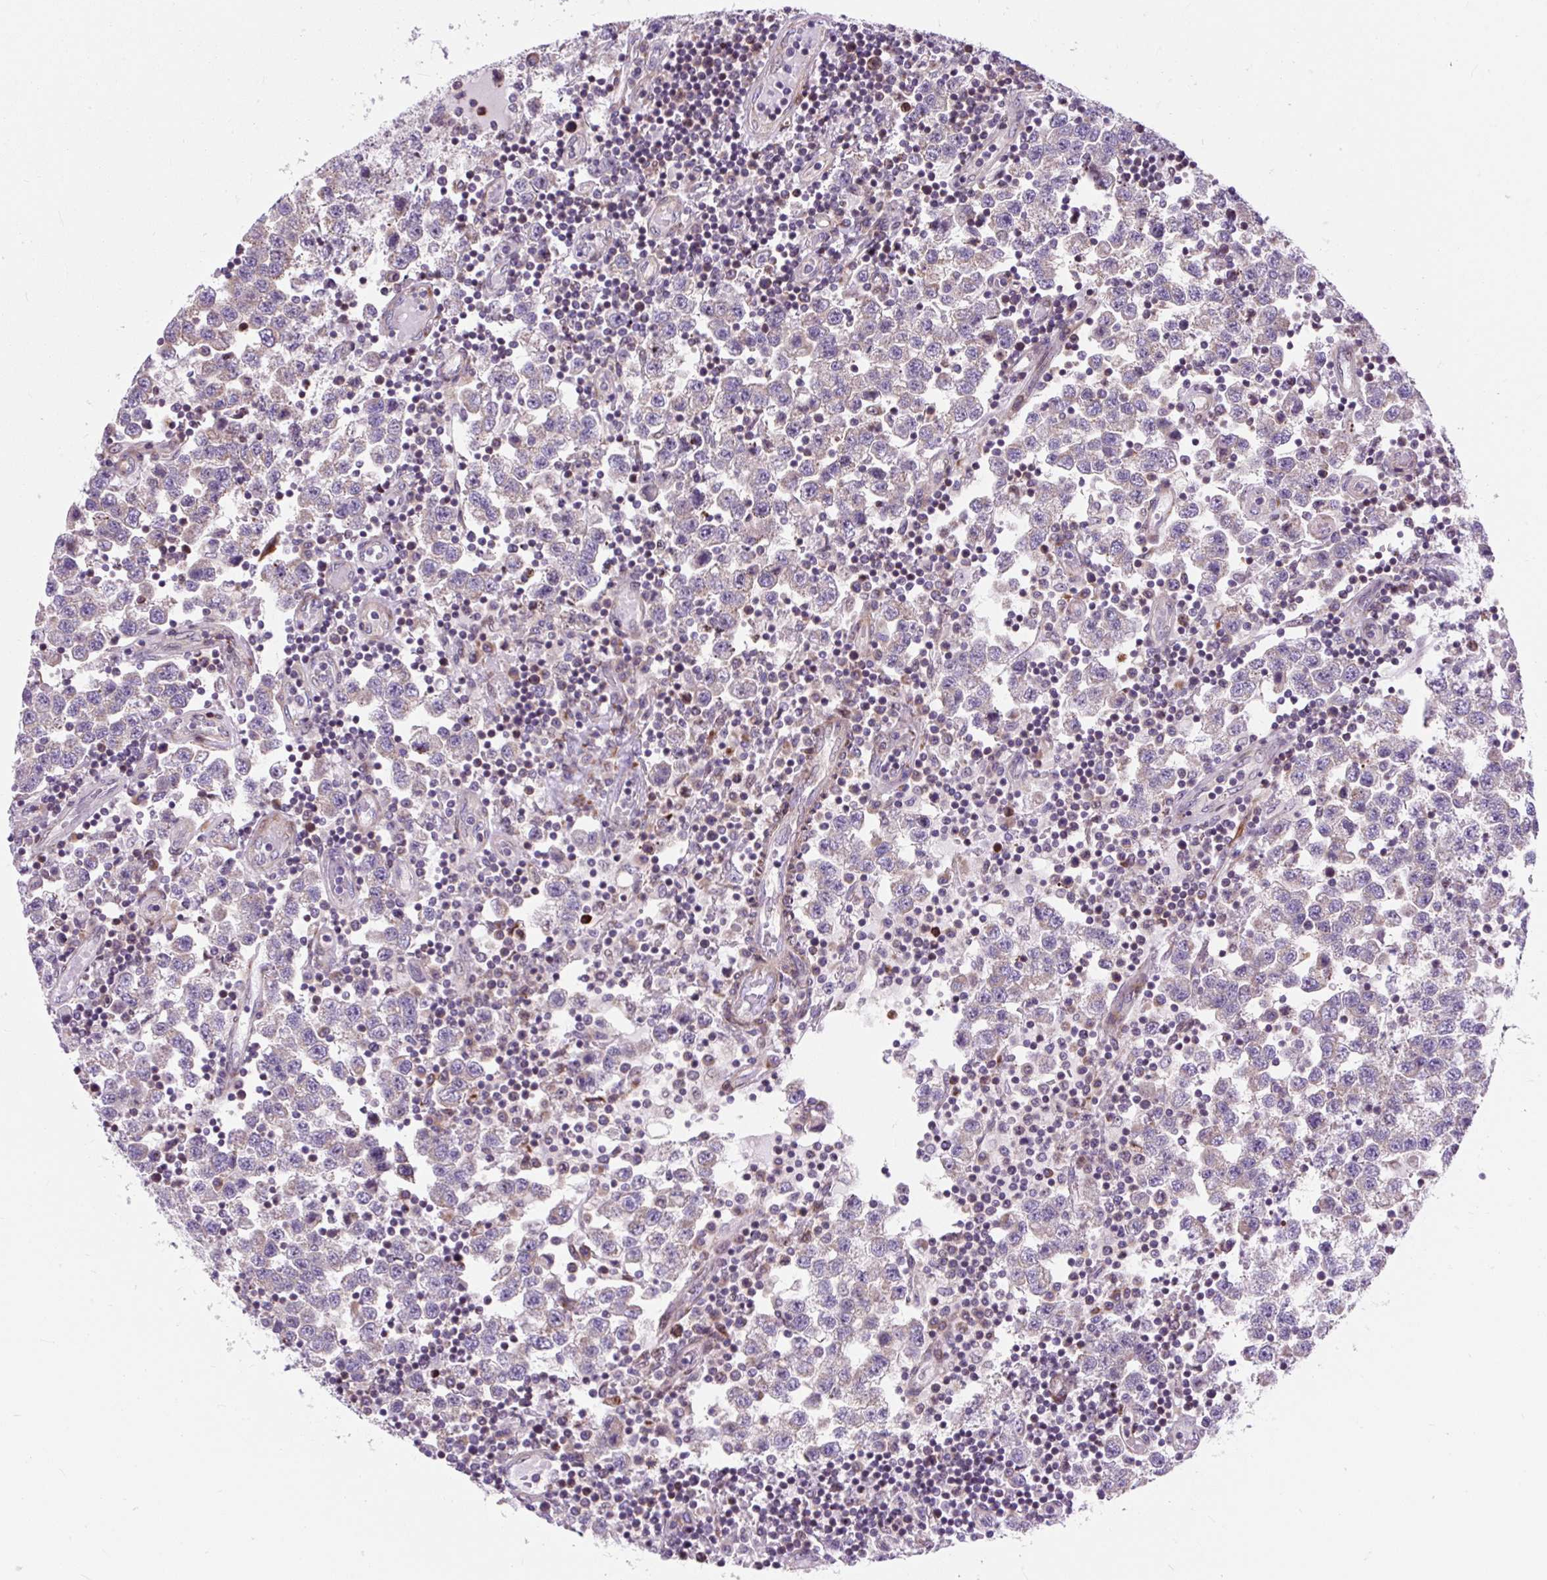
{"staining": {"intensity": "negative", "quantity": "none", "location": "none"}, "tissue": "testis cancer", "cell_type": "Tumor cells", "image_type": "cancer", "snomed": [{"axis": "morphology", "description": "Seminoma, NOS"}, {"axis": "topography", "description": "Testis"}], "caption": "Human testis cancer stained for a protein using immunohistochemistry demonstrates no expression in tumor cells.", "gene": "CISD3", "patient": {"sex": "male", "age": 34}}